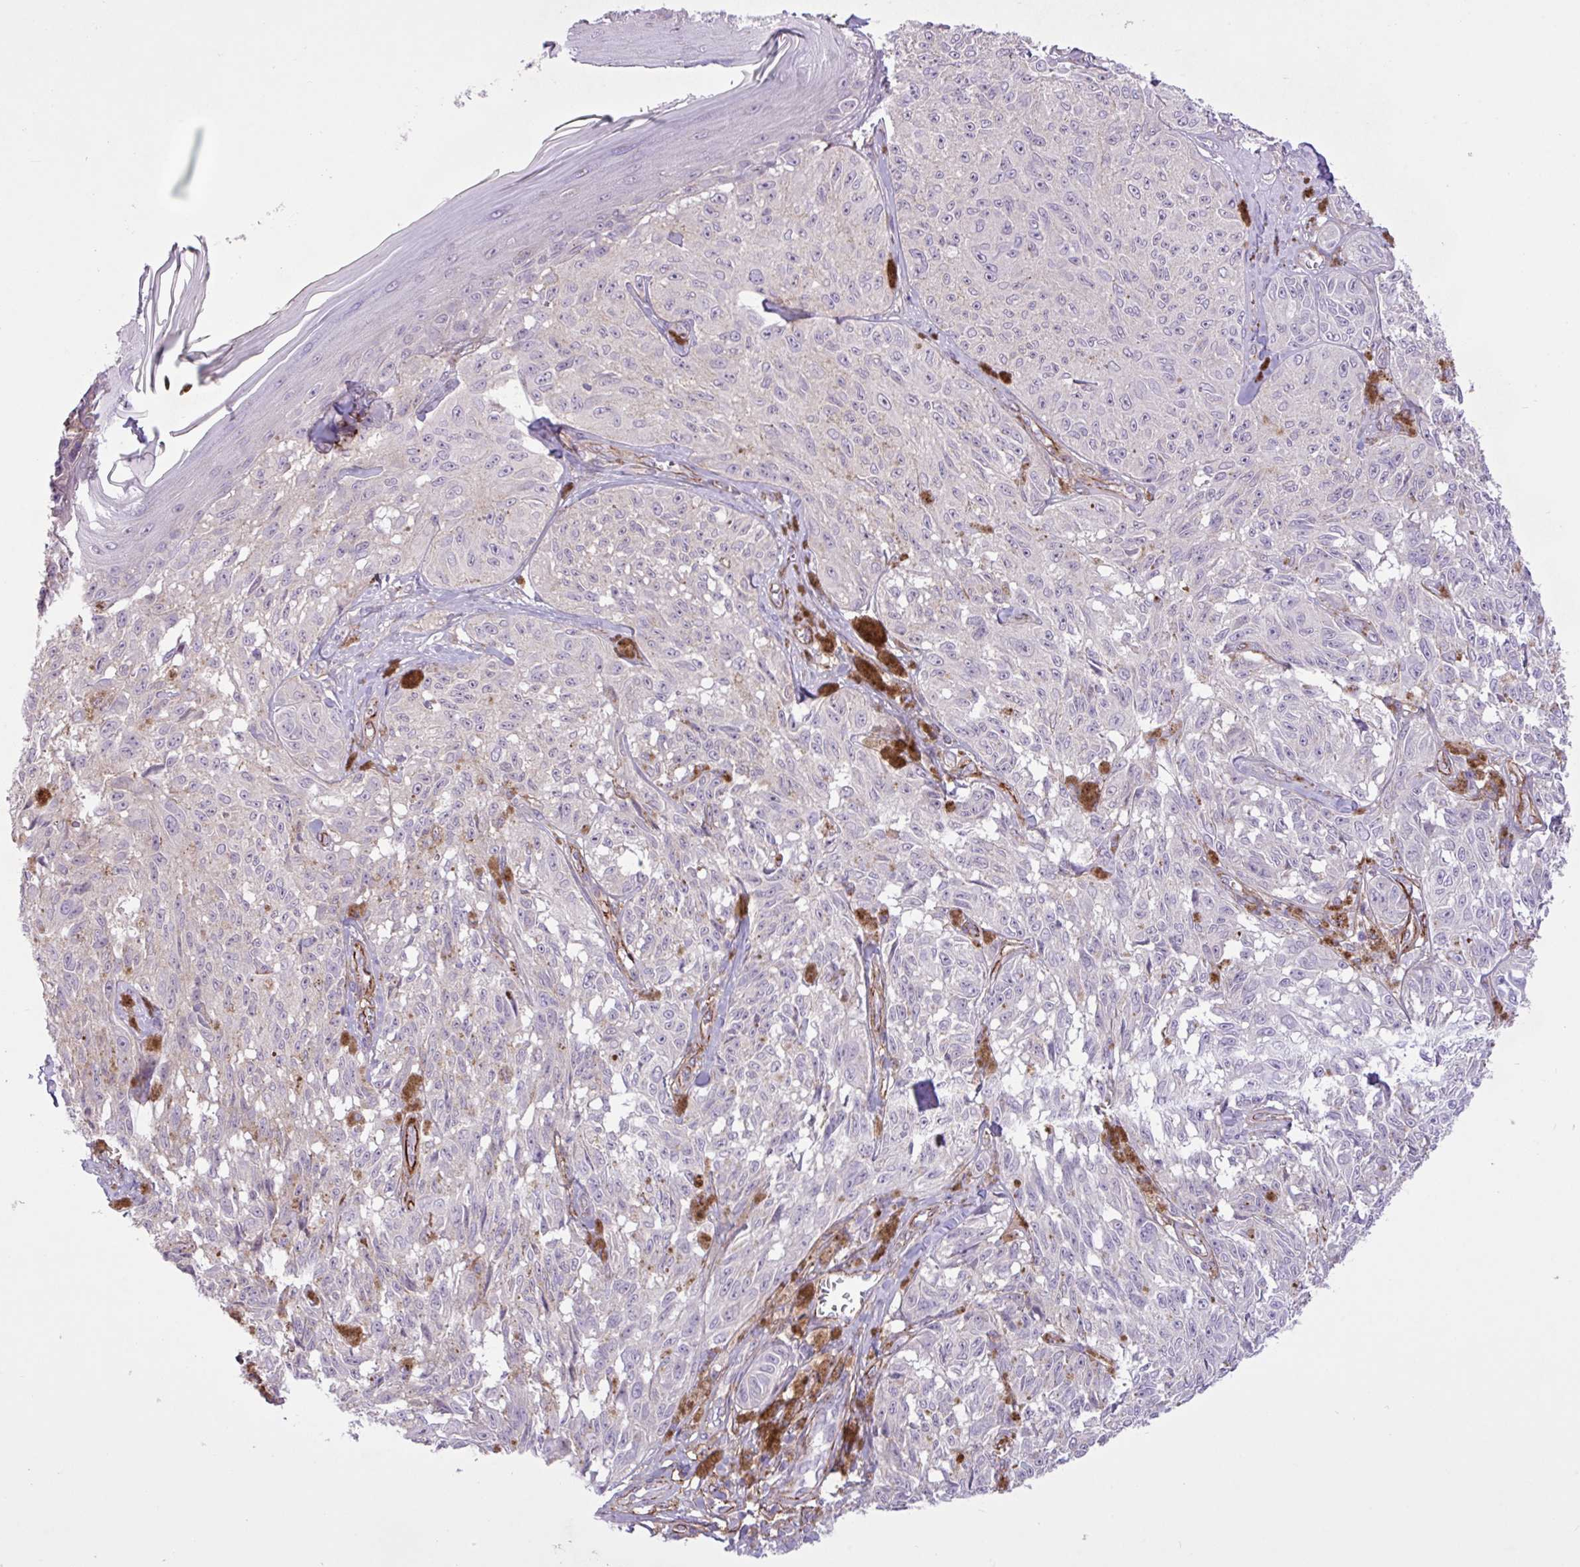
{"staining": {"intensity": "negative", "quantity": "none", "location": "none"}, "tissue": "melanoma", "cell_type": "Tumor cells", "image_type": "cancer", "snomed": [{"axis": "morphology", "description": "Malignant melanoma, NOS"}, {"axis": "topography", "description": "Skin"}], "caption": "Protein analysis of melanoma exhibits no significant expression in tumor cells. (Stains: DAB immunohistochemistry (IHC) with hematoxylin counter stain, Microscopy: brightfield microscopy at high magnification).", "gene": "CD248", "patient": {"sex": "male", "age": 68}}